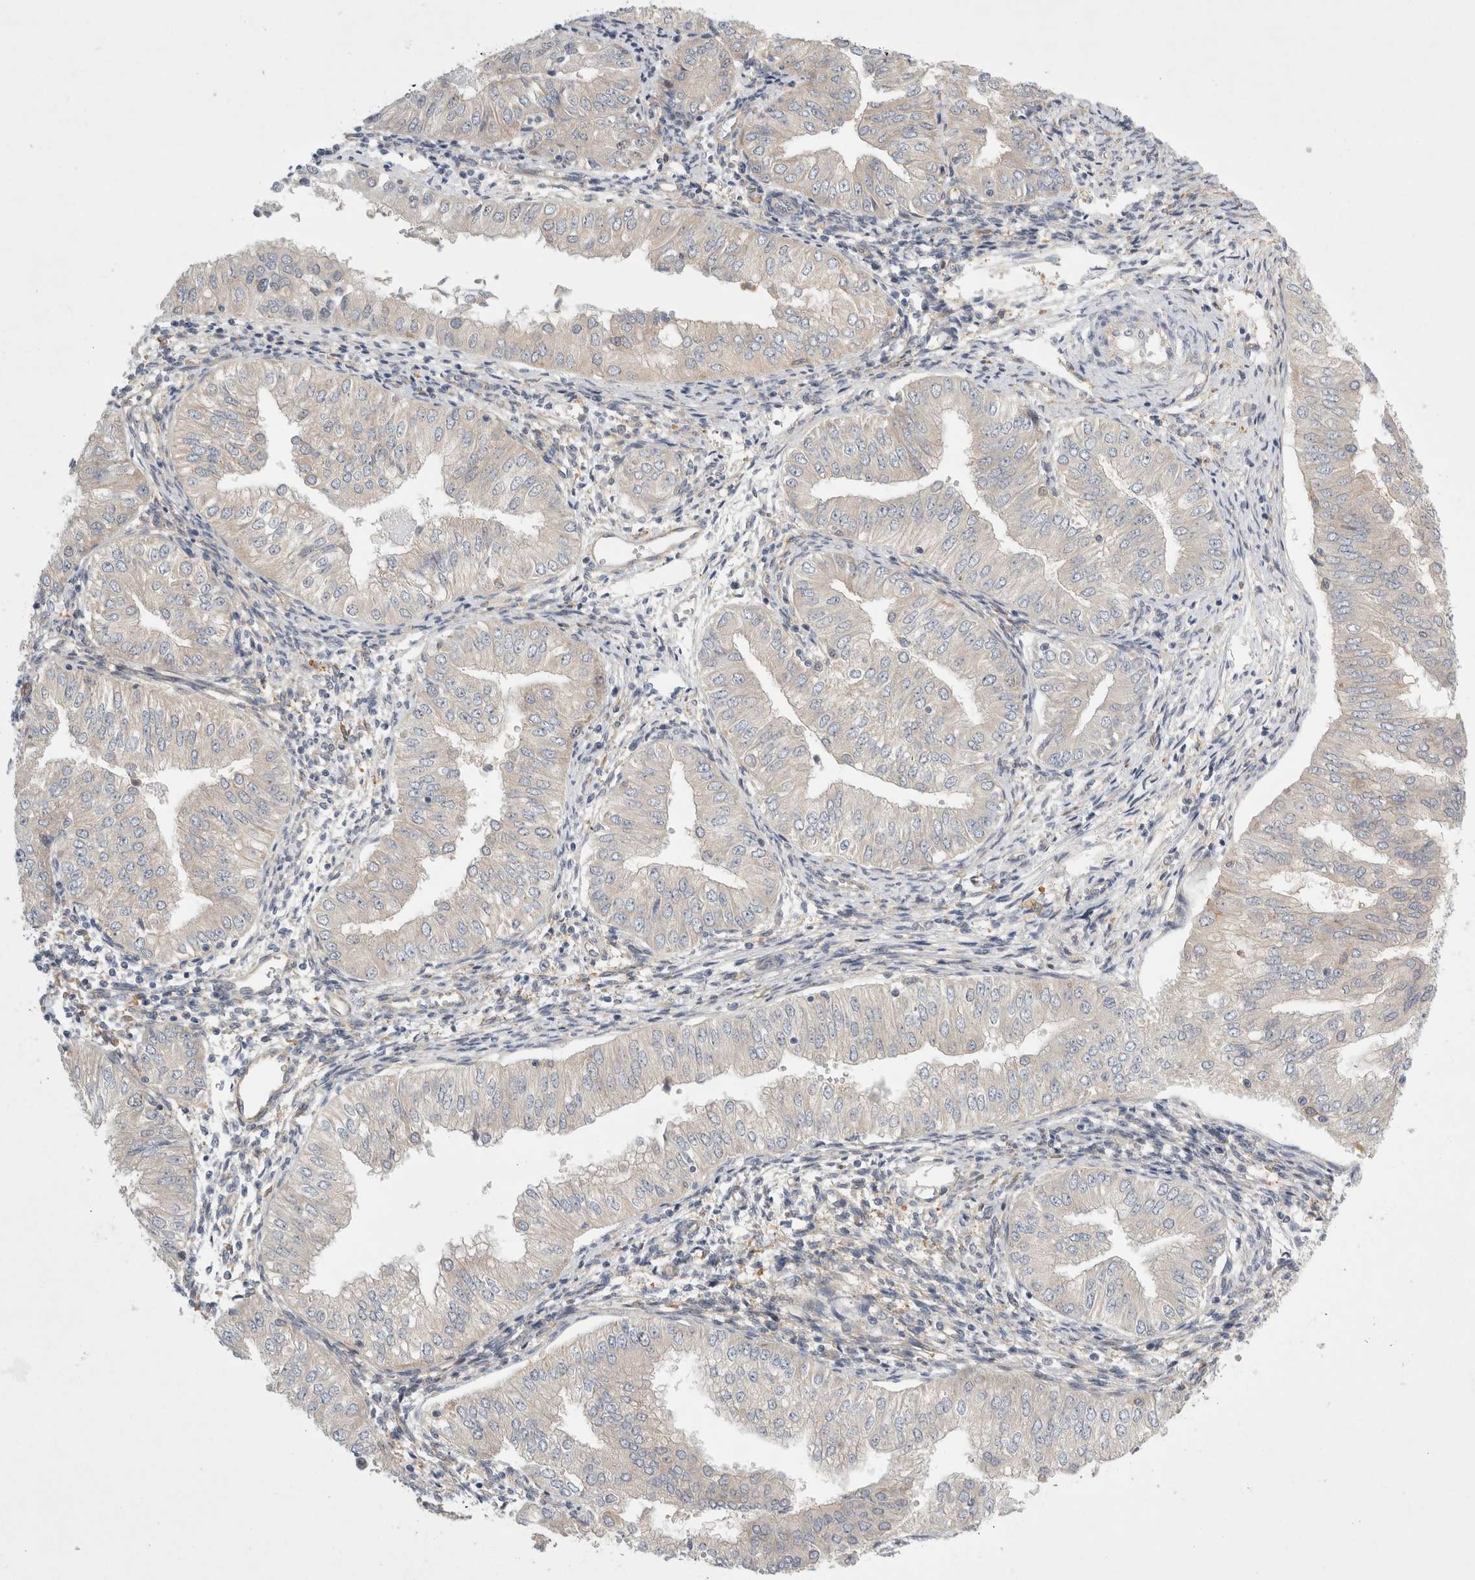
{"staining": {"intensity": "negative", "quantity": "none", "location": "none"}, "tissue": "endometrial cancer", "cell_type": "Tumor cells", "image_type": "cancer", "snomed": [{"axis": "morphology", "description": "Normal tissue, NOS"}, {"axis": "morphology", "description": "Adenocarcinoma, NOS"}, {"axis": "topography", "description": "Endometrium"}], "caption": "Immunohistochemistry of endometrial cancer reveals no positivity in tumor cells.", "gene": "CDCA7L", "patient": {"sex": "female", "age": 53}}